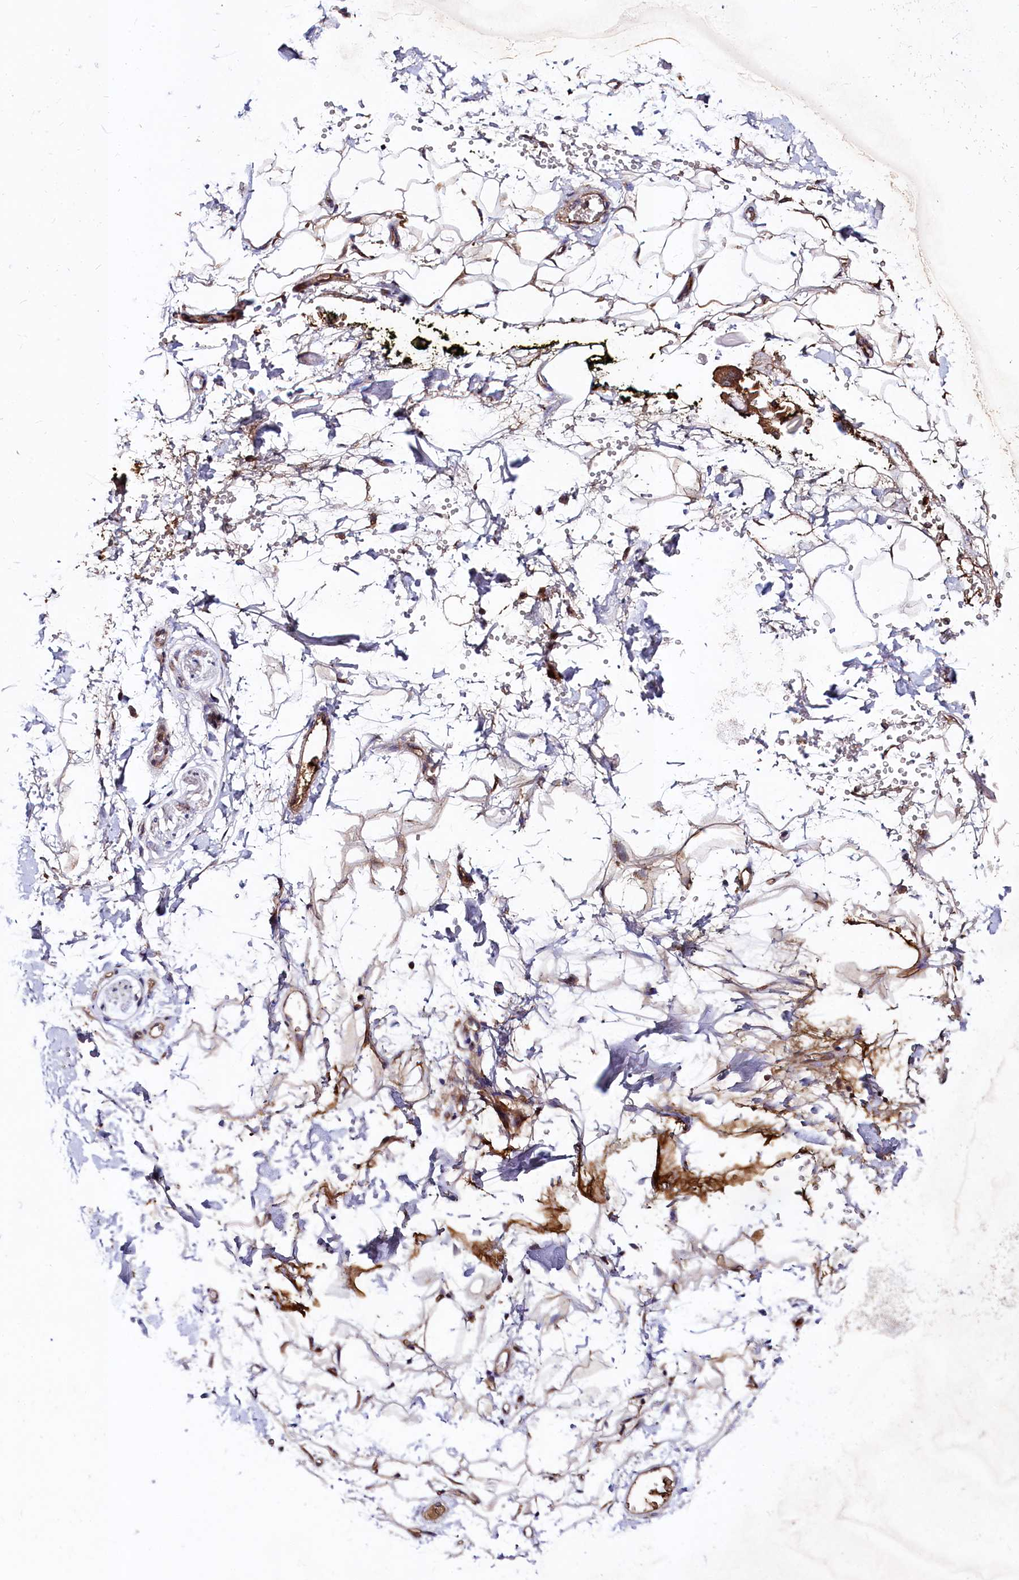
{"staining": {"intensity": "moderate", "quantity": "25%-75%", "location": "cytoplasmic/membranous"}, "tissue": "adipose tissue", "cell_type": "Adipocytes", "image_type": "normal", "snomed": [{"axis": "morphology", "description": "Normal tissue, NOS"}, {"axis": "morphology", "description": "Adenocarcinoma, NOS"}, {"axis": "topography", "description": "Pancreas"}, {"axis": "topography", "description": "Peripheral nerve tissue"}], "caption": "Human adipose tissue stained with a brown dye exhibits moderate cytoplasmic/membranous positive staining in approximately 25%-75% of adipocytes.", "gene": "SPRYD3", "patient": {"sex": "male", "age": 59}}